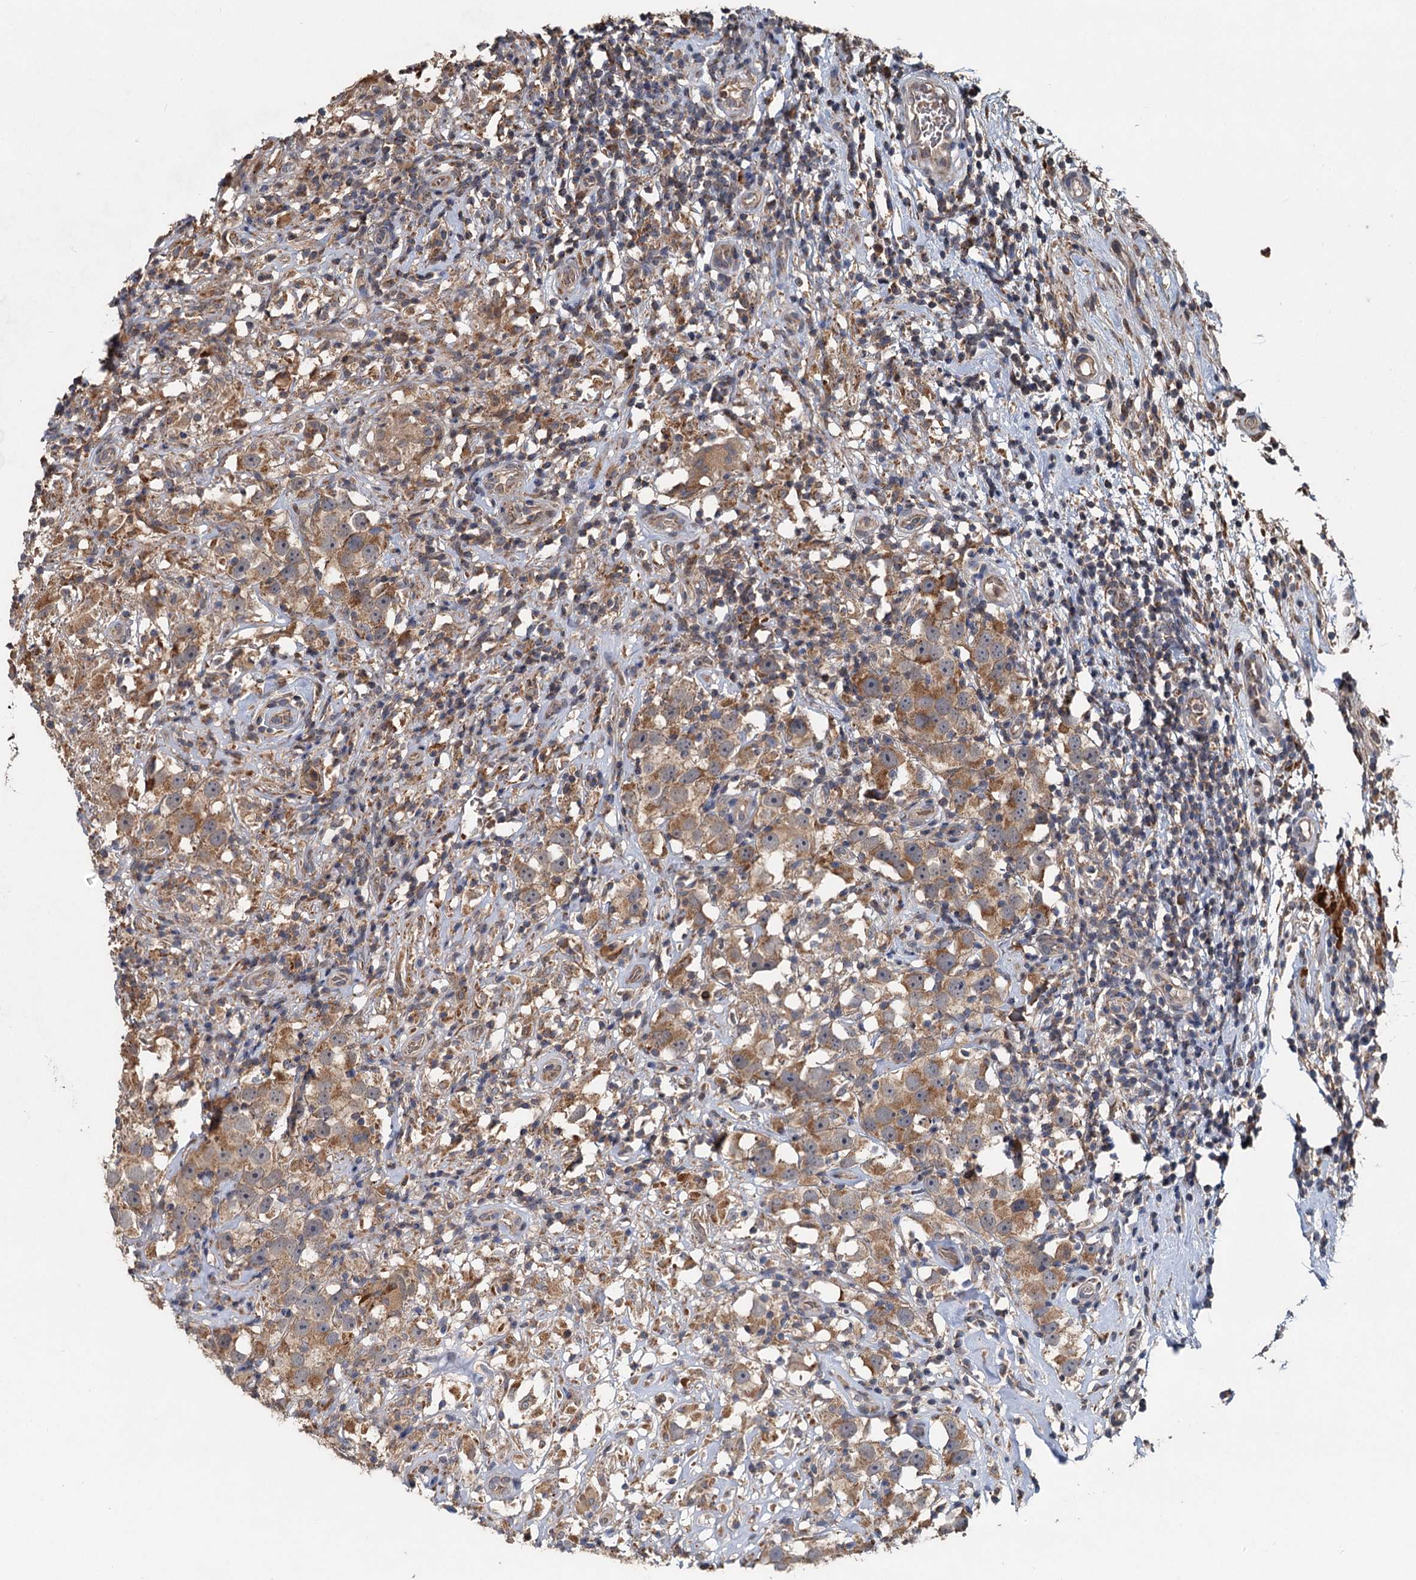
{"staining": {"intensity": "moderate", "quantity": ">75%", "location": "cytoplasmic/membranous"}, "tissue": "testis cancer", "cell_type": "Tumor cells", "image_type": "cancer", "snomed": [{"axis": "morphology", "description": "Seminoma, NOS"}, {"axis": "topography", "description": "Testis"}], "caption": "Immunohistochemical staining of human testis cancer reveals medium levels of moderate cytoplasmic/membranous expression in about >75% of tumor cells. The protein is stained brown, and the nuclei are stained in blue (DAB IHC with brightfield microscopy, high magnification).", "gene": "OTUB1", "patient": {"sex": "male", "age": 49}}